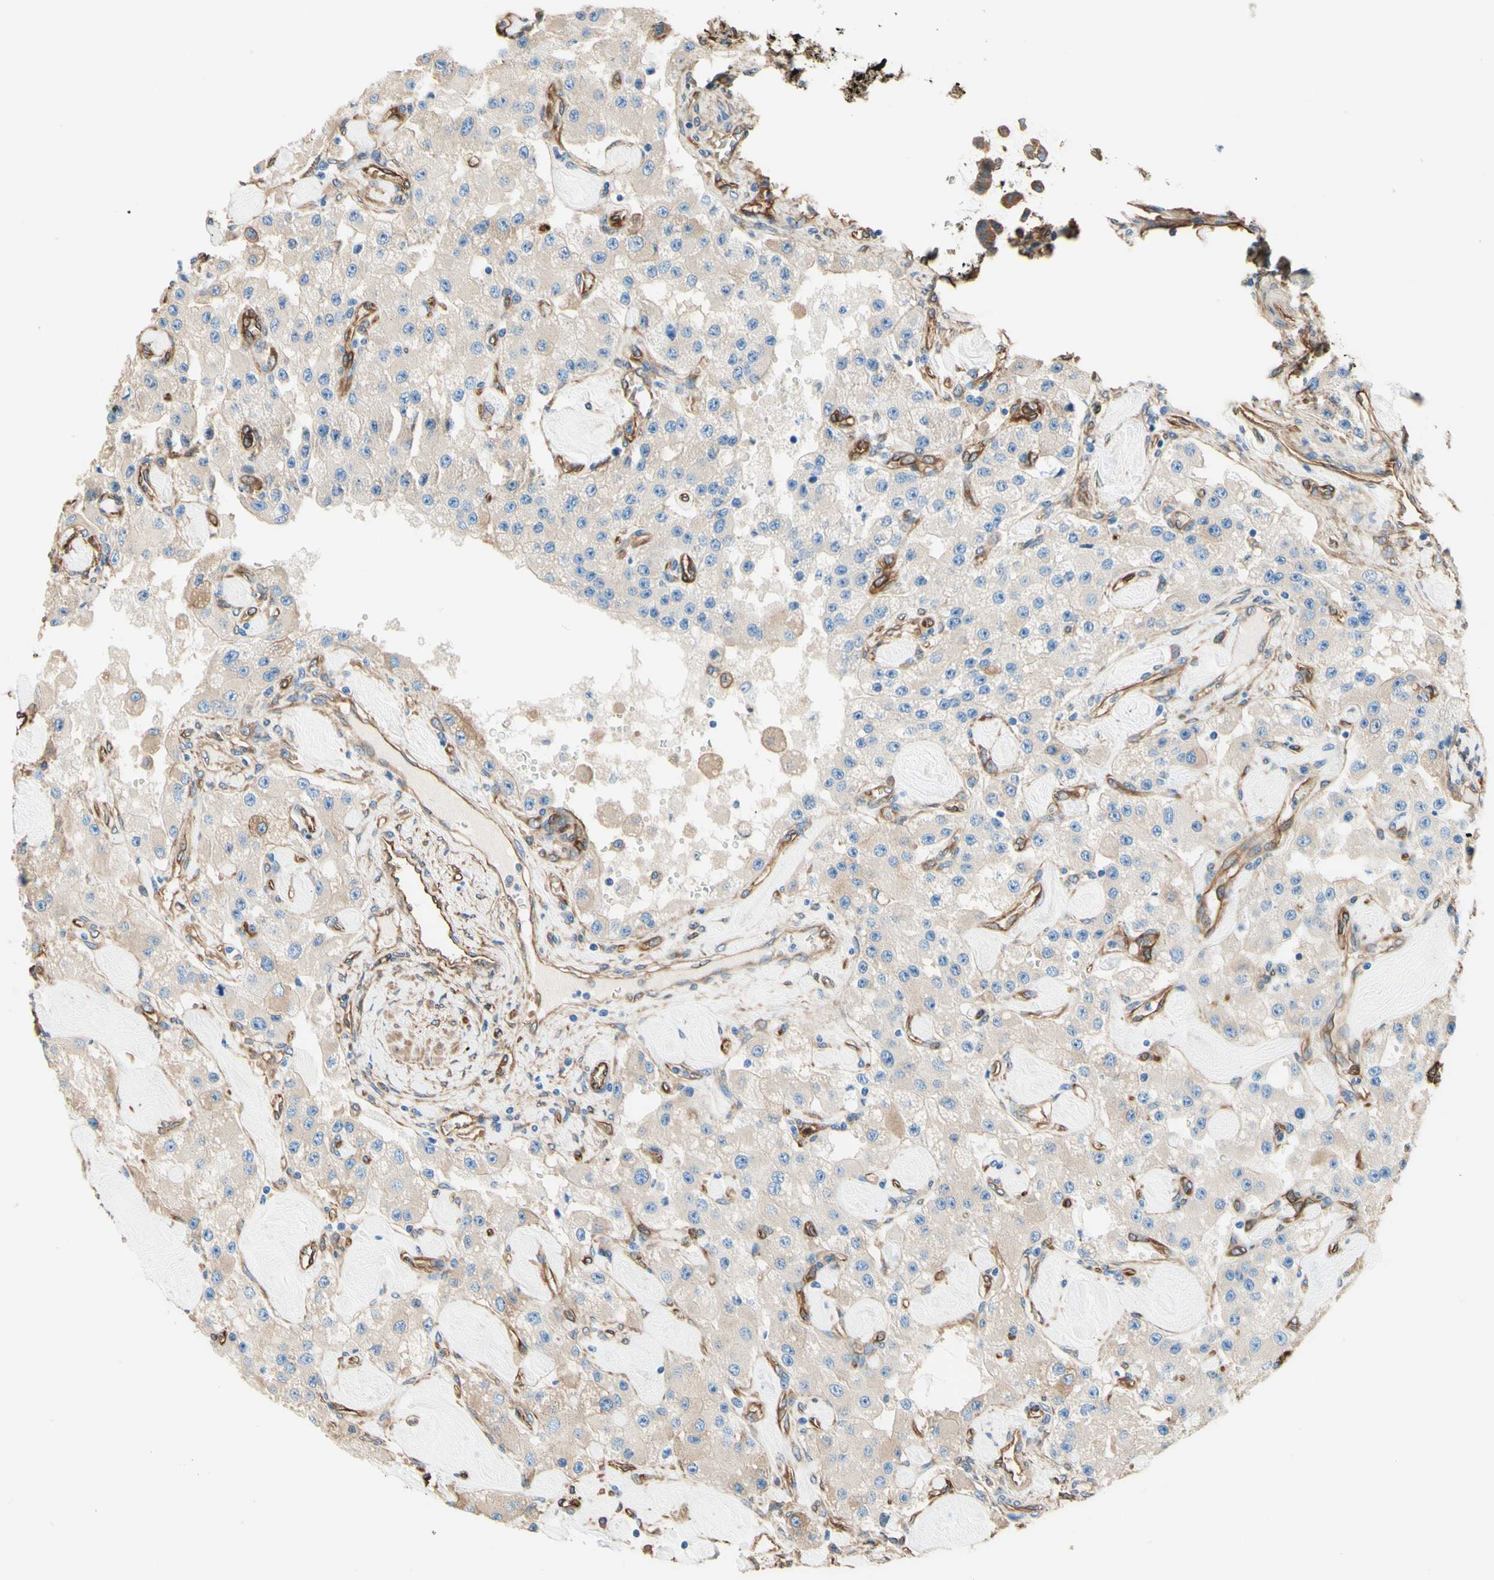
{"staining": {"intensity": "negative", "quantity": "none", "location": "none"}, "tissue": "carcinoid", "cell_type": "Tumor cells", "image_type": "cancer", "snomed": [{"axis": "morphology", "description": "Carcinoid, malignant, NOS"}, {"axis": "topography", "description": "Pancreas"}], "caption": "Immunohistochemistry (IHC) photomicrograph of human carcinoid (malignant) stained for a protein (brown), which demonstrates no positivity in tumor cells.", "gene": "DPYSL3", "patient": {"sex": "male", "age": 41}}